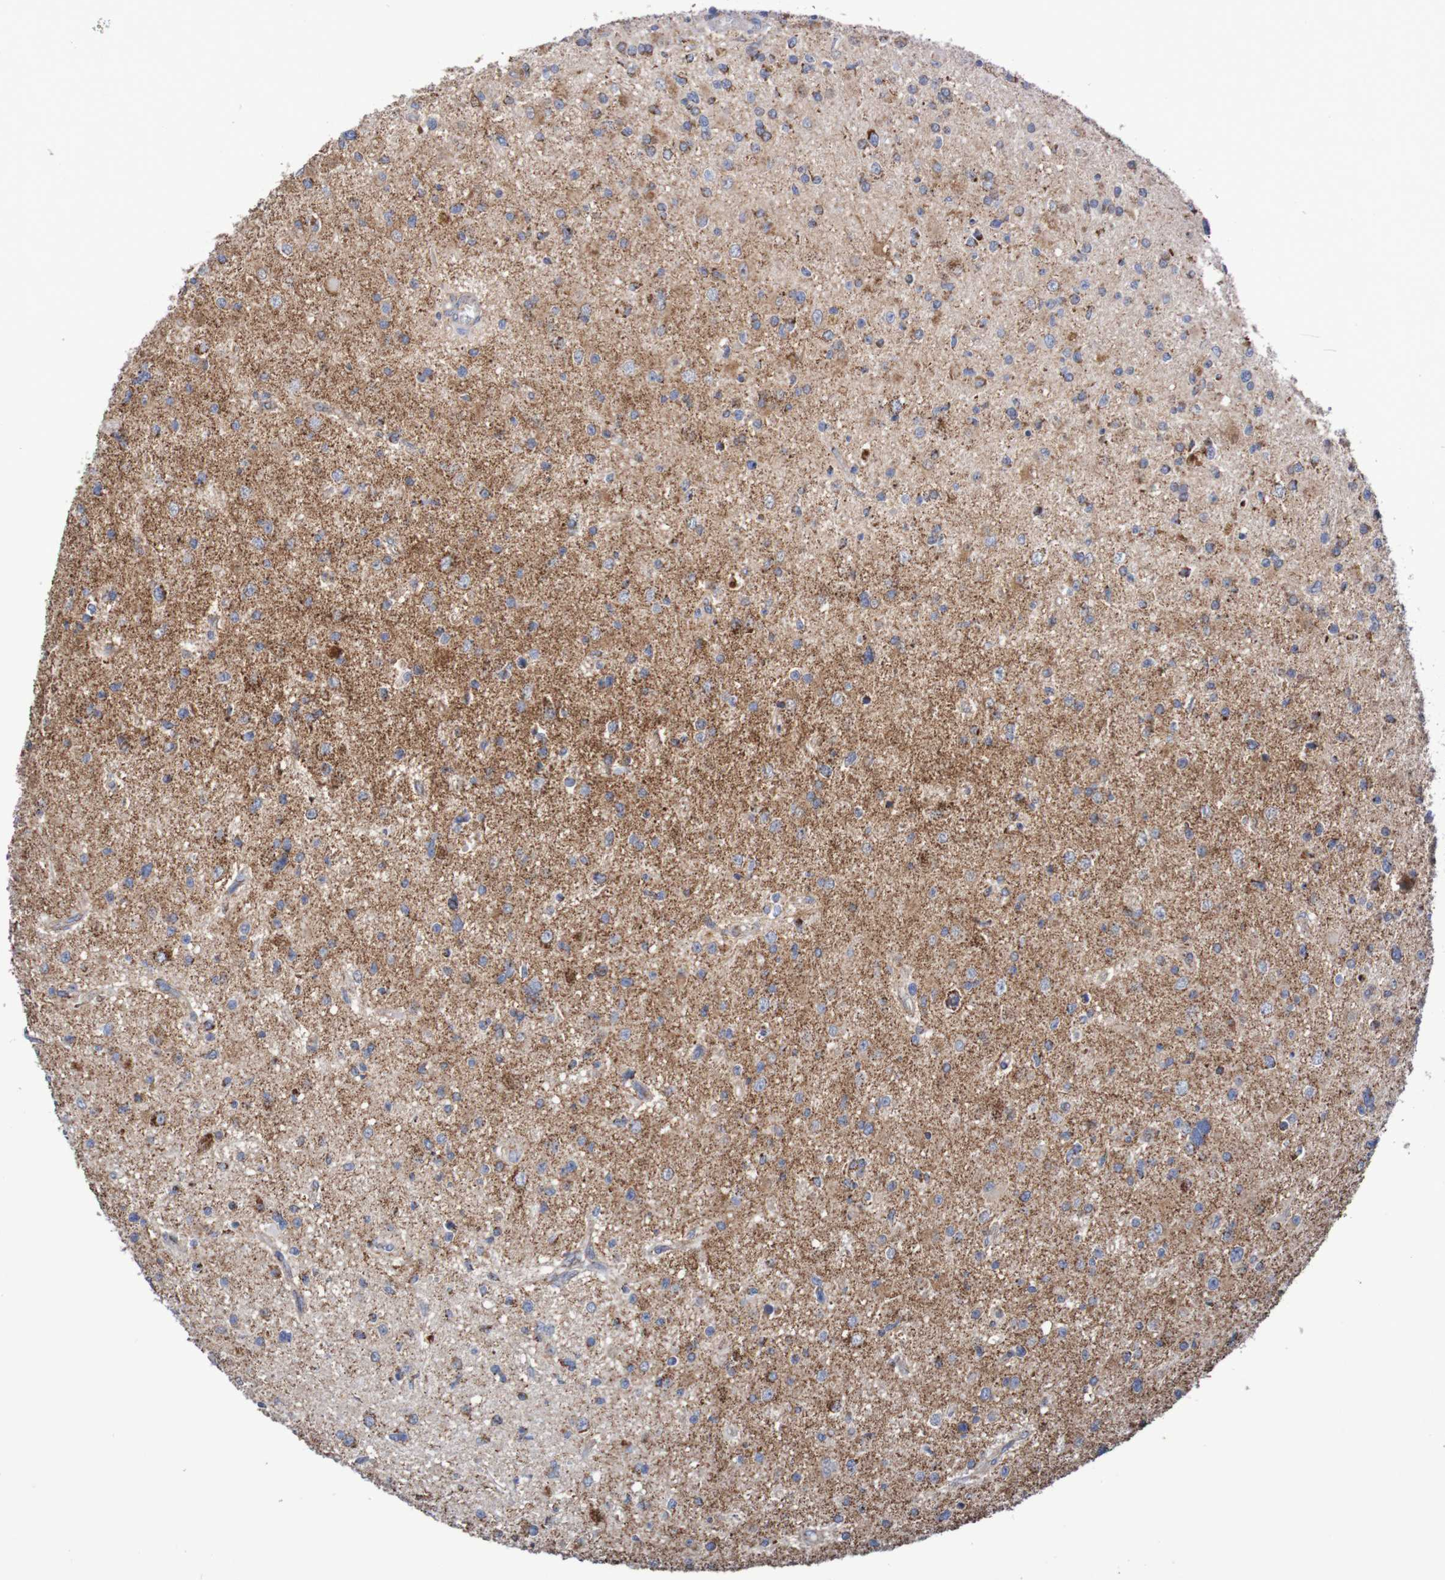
{"staining": {"intensity": "moderate", "quantity": "25%-75%", "location": "cytoplasmic/membranous"}, "tissue": "glioma", "cell_type": "Tumor cells", "image_type": "cancer", "snomed": [{"axis": "morphology", "description": "Glioma, malignant, High grade"}, {"axis": "topography", "description": "Brain"}], "caption": "This histopathology image shows immunohistochemistry (IHC) staining of human malignant glioma (high-grade), with medium moderate cytoplasmic/membranous positivity in about 25%-75% of tumor cells.", "gene": "MMEL1", "patient": {"sex": "male", "age": 33}}